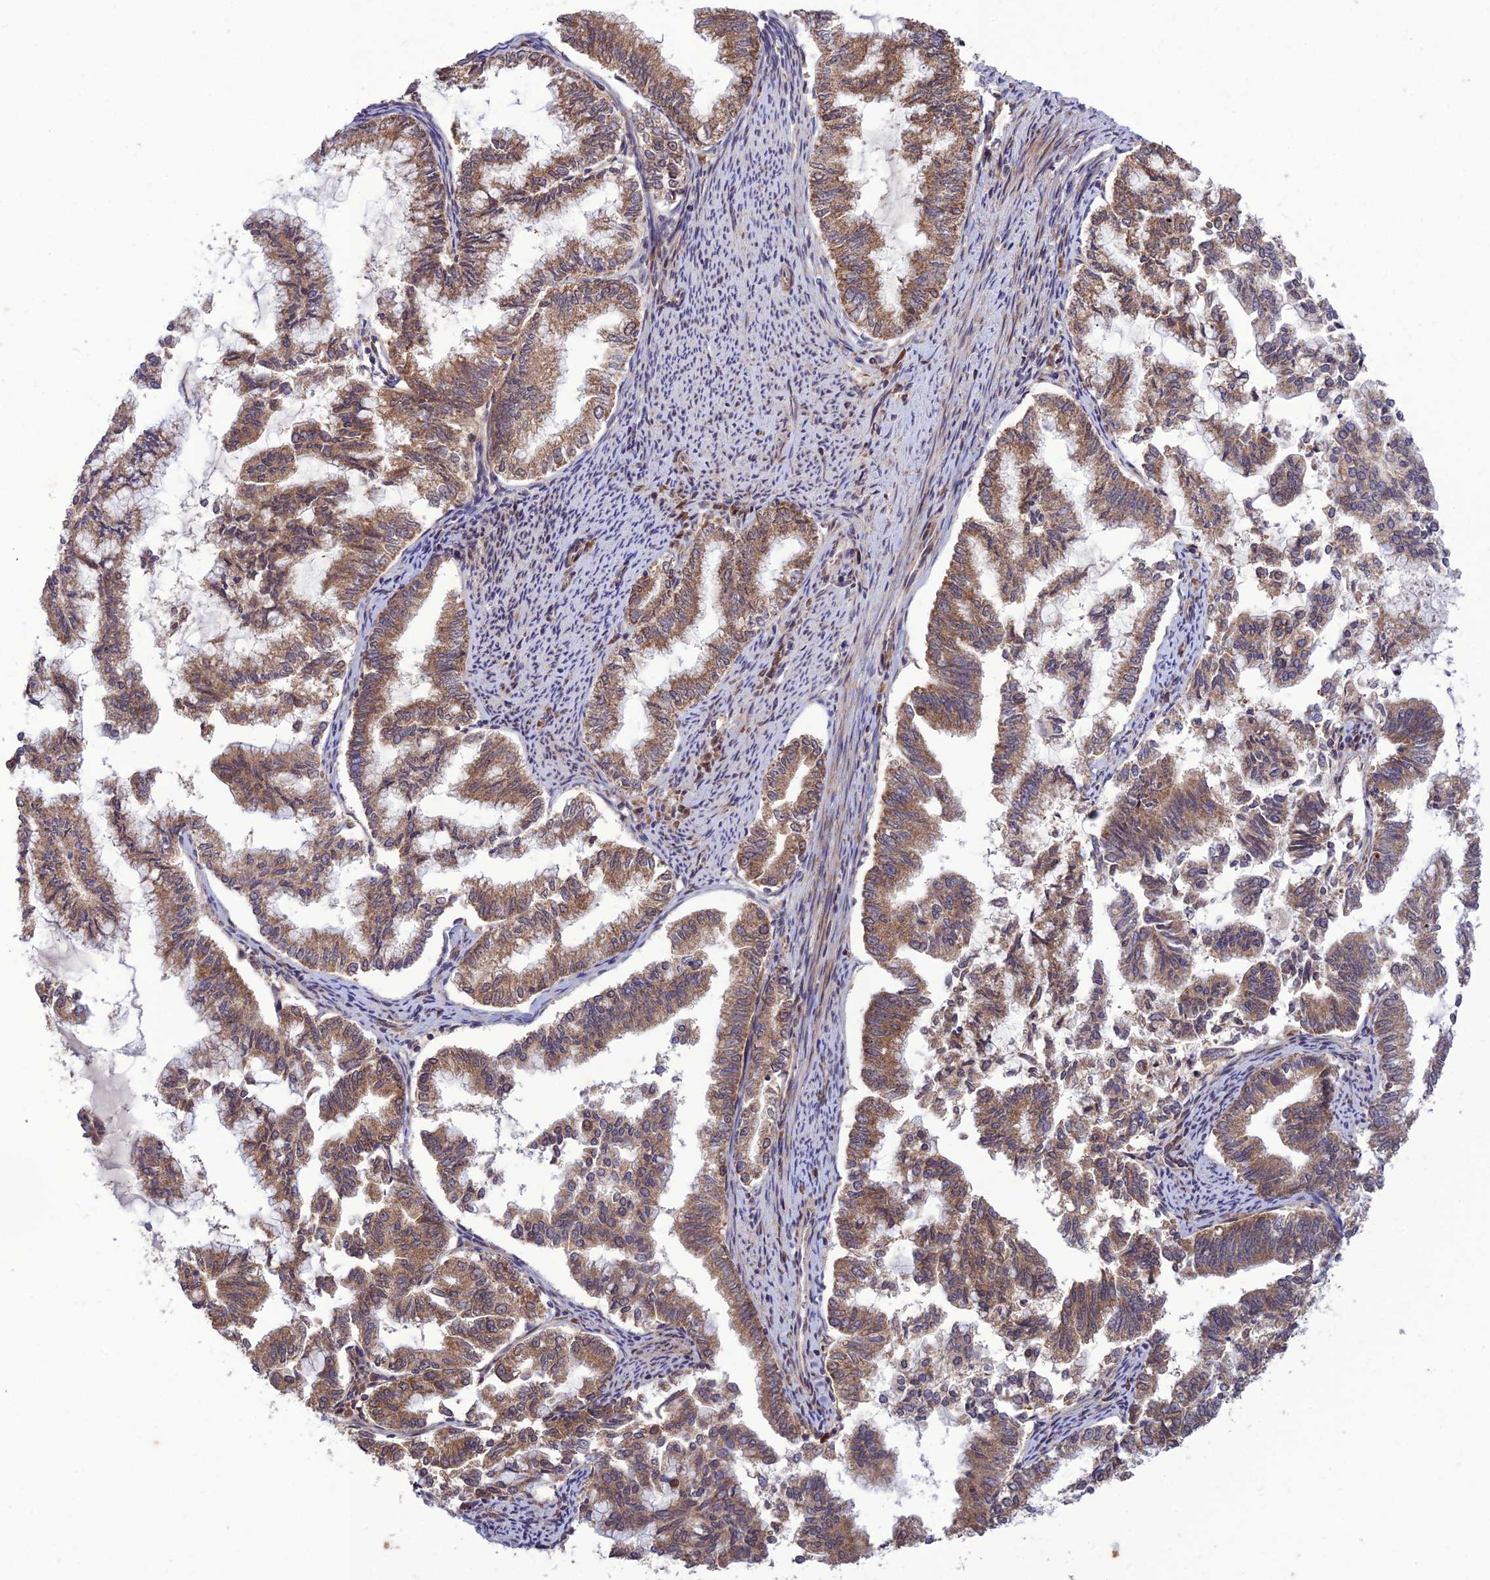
{"staining": {"intensity": "moderate", "quantity": ">75%", "location": "cytoplasmic/membranous"}, "tissue": "endometrial cancer", "cell_type": "Tumor cells", "image_type": "cancer", "snomed": [{"axis": "morphology", "description": "Adenocarcinoma, NOS"}, {"axis": "topography", "description": "Endometrium"}], "caption": "Protein expression analysis of endometrial adenocarcinoma displays moderate cytoplasmic/membranous positivity in about >75% of tumor cells.", "gene": "PLEKHG2", "patient": {"sex": "female", "age": 79}}